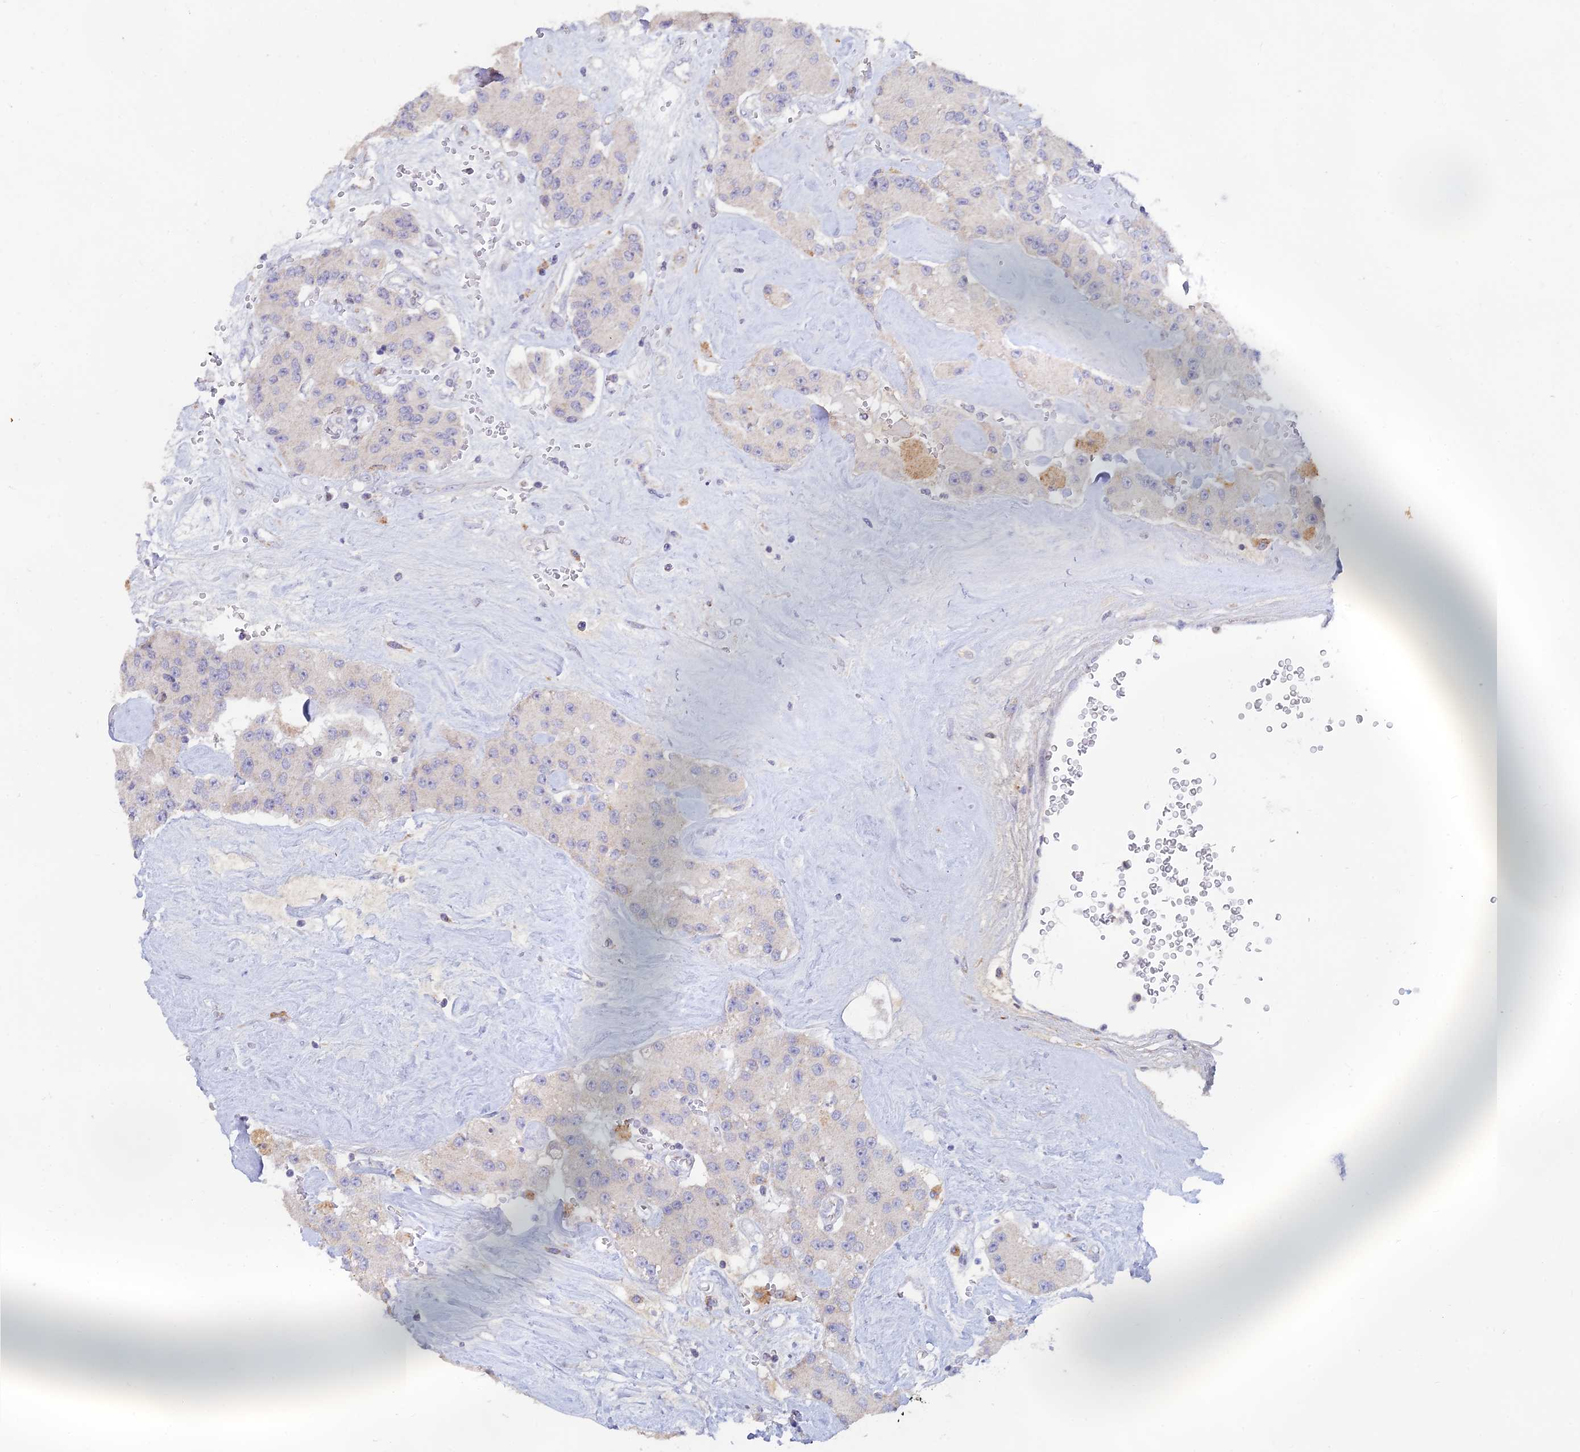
{"staining": {"intensity": "negative", "quantity": "none", "location": "none"}, "tissue": "carcinoid", "cell_type": "Tumor cells", "image_type": "cancer", "snomed": [{"axis": "morphology", "description": "Carcinoid, malignant, NOS"}, {"axis": "topography", "description": "Pancreas"}], "caption": "The micrograph demonstrates no staining of tumor cells in carcinoid.", "gene": "LRIF1", "patient": {"sex": "male", "age": 41}}